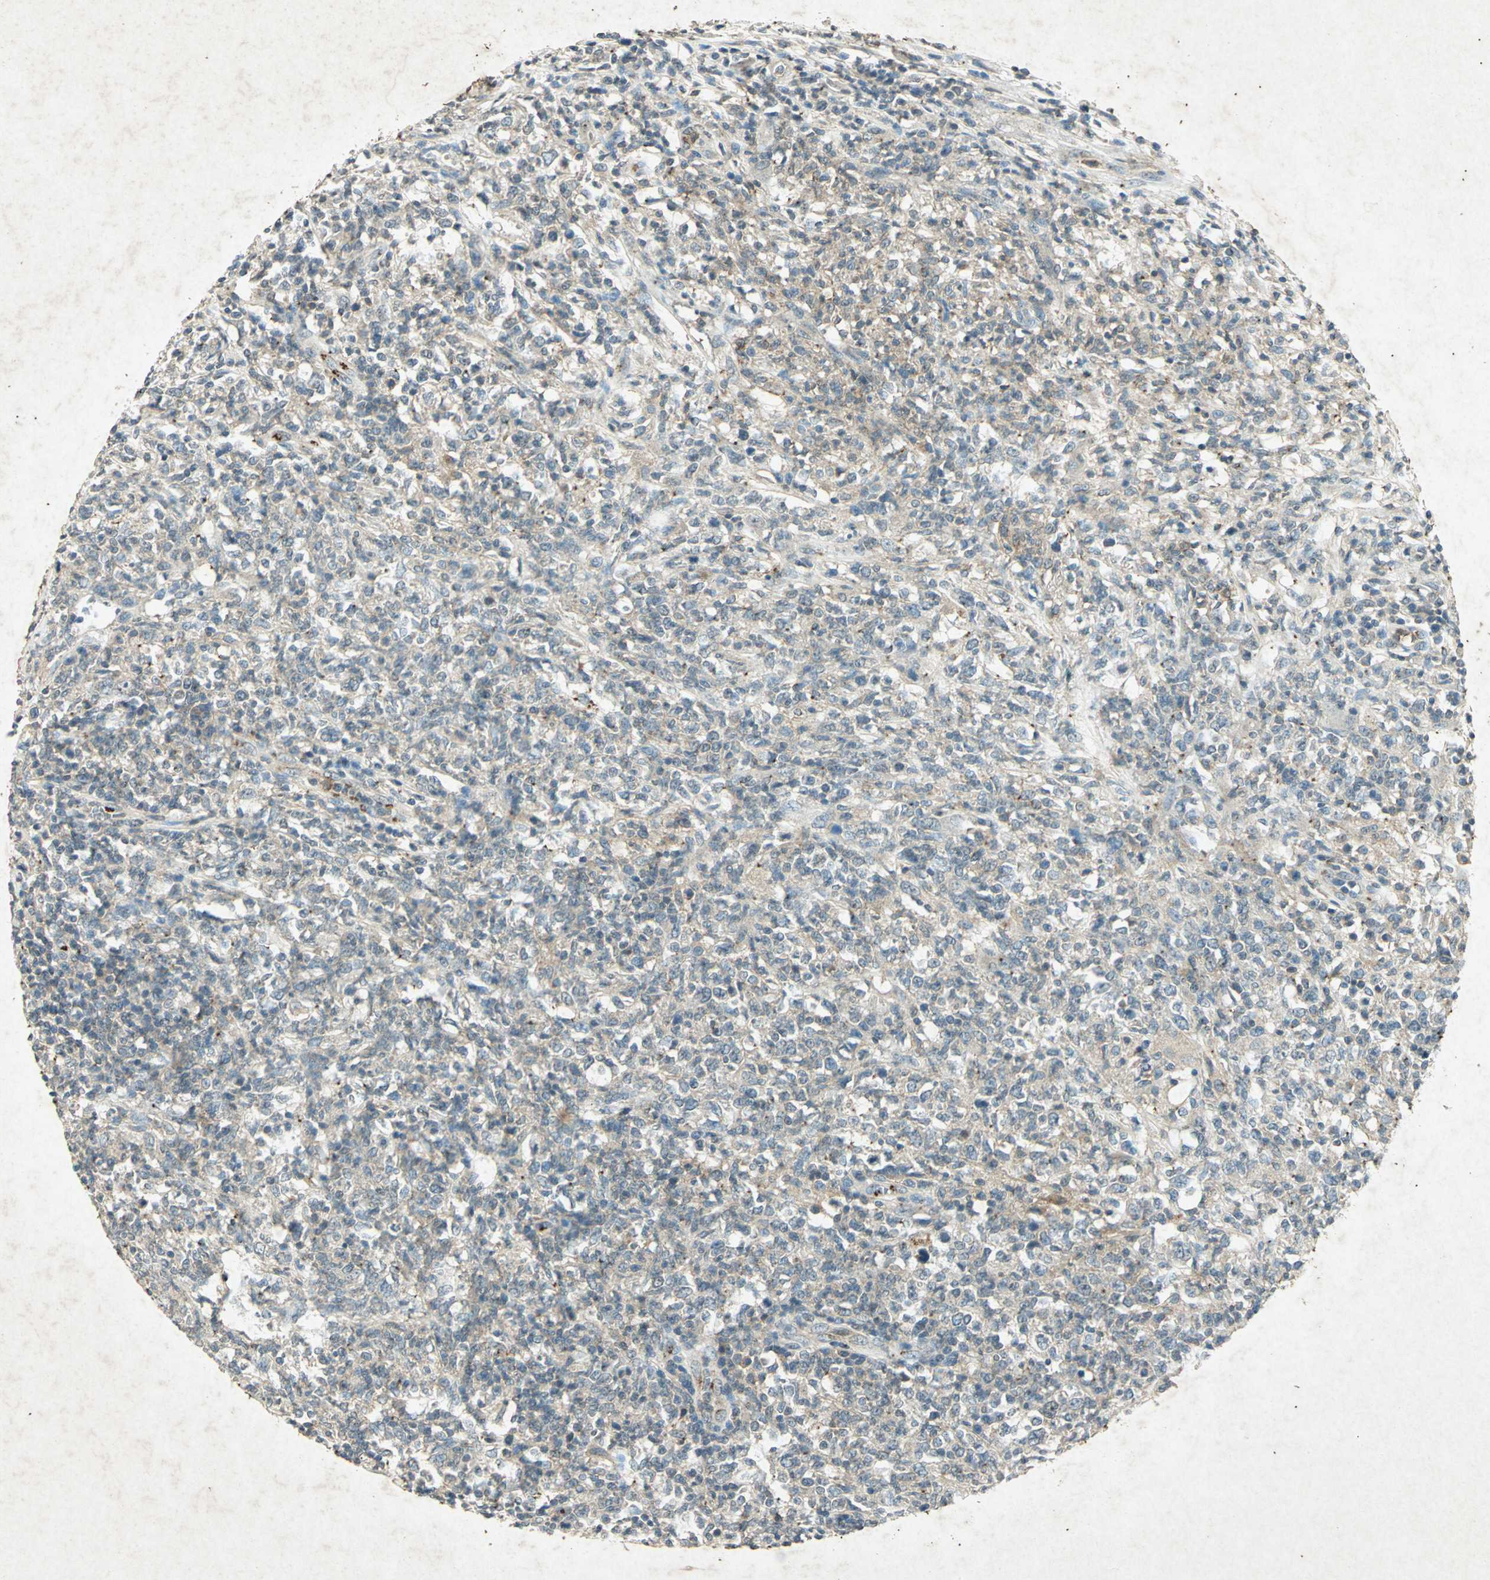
{"staining": {"intensity": "weak", "quantity": "25%-75%", "location": "cytoplasmic/membranous"}, "tissue": "lymphoma", "cell_type": "Tumor cells", "image_type": "cancer", "snomed": [{"axis": "morphology", "description": "Malignant lymphoma, non-Hodgkin's type, High grade"}, {"axis": "topography", "description": "Lymph node"}], "caption": "A micrograph of human high-grade malignant lymphoma, non-Hodgkin's type stained for a protein demonstrates weak cytoplasmic/membranous brown staining in tumor cells. (IHC, brightfield microscopy, high magnification).", "gene": "PSEN1", "patient": {"sex": "female", "age": 84}}